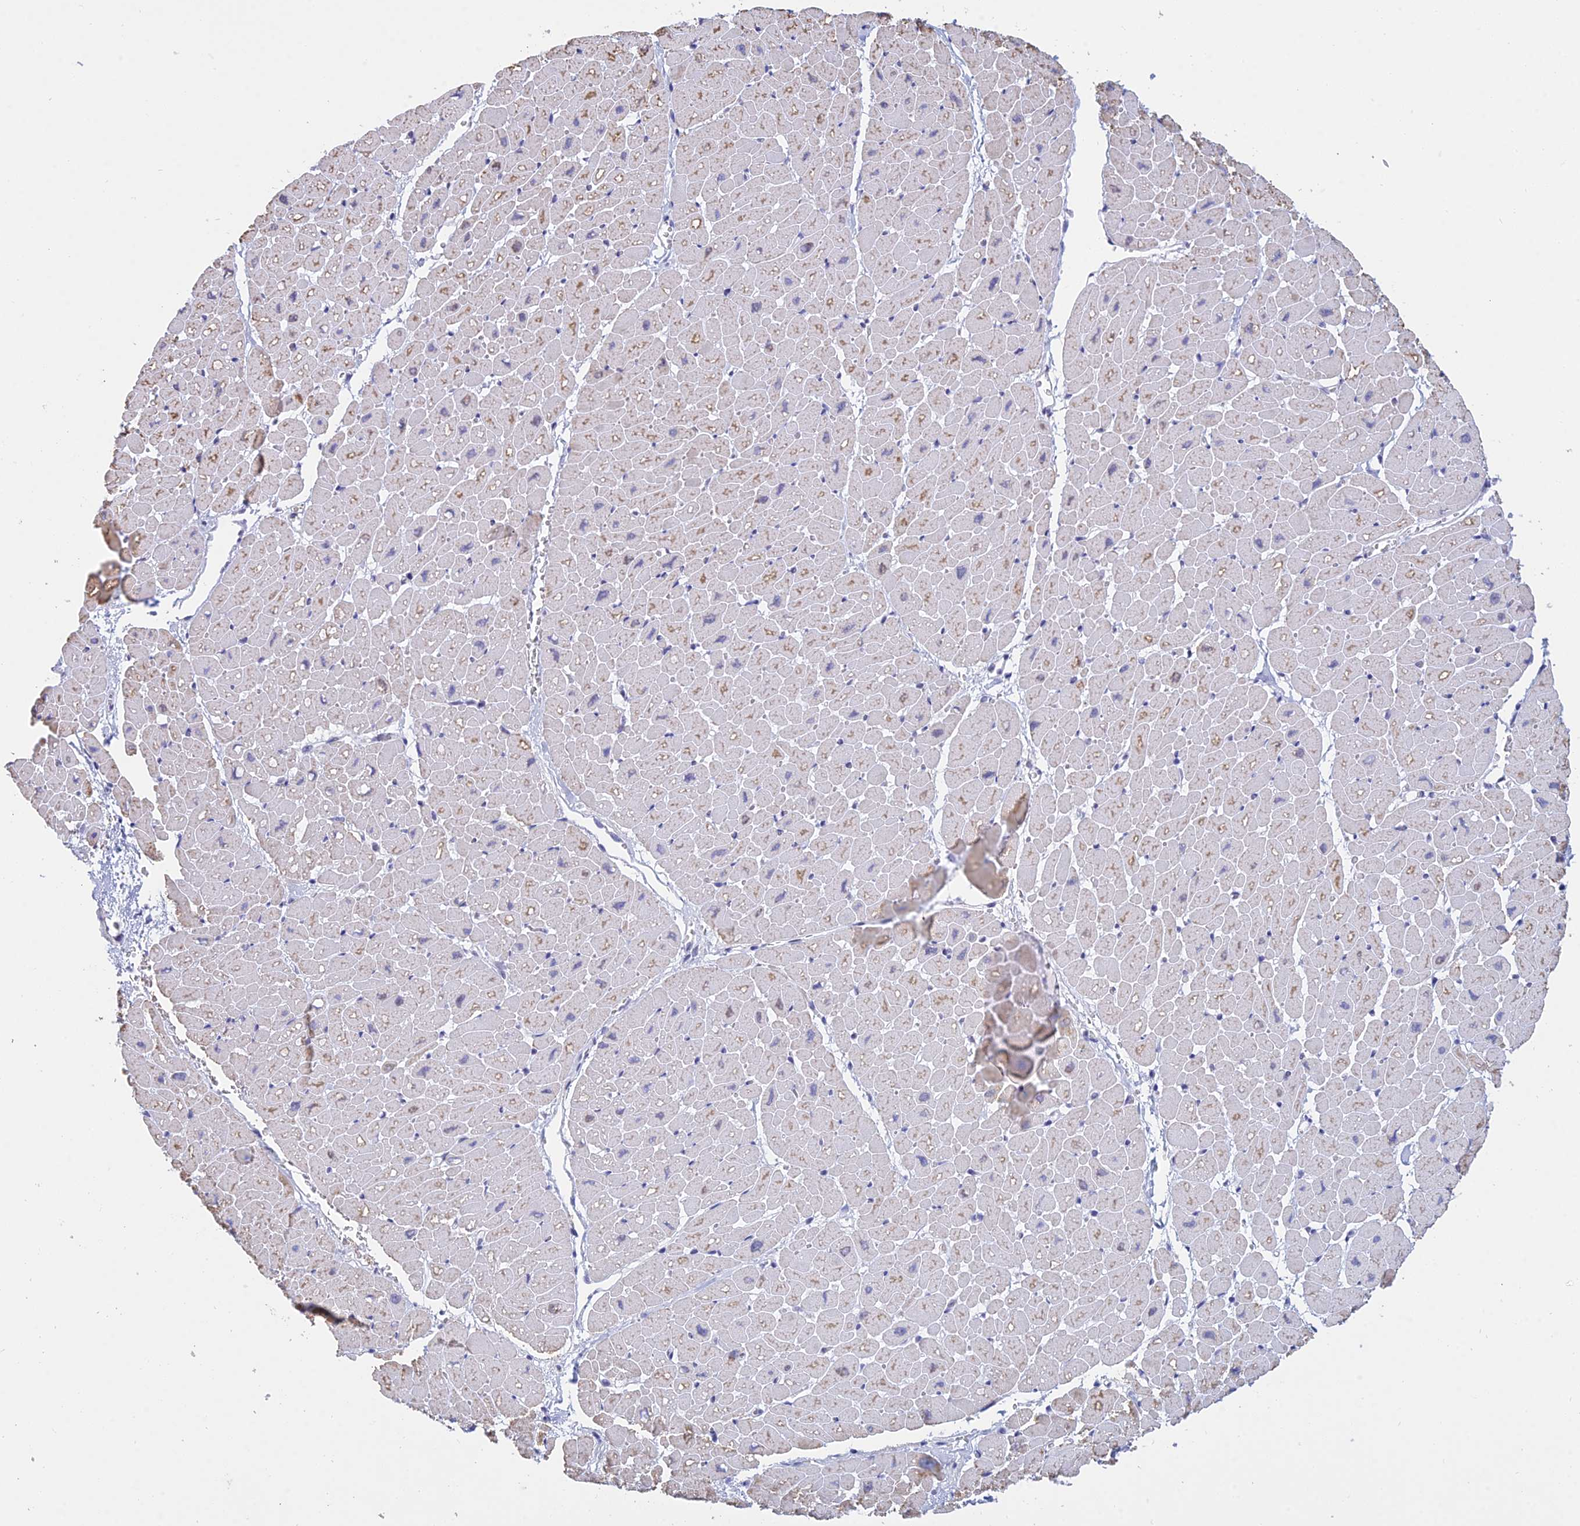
{"staining": {"intensity": "weak", "quantity": "<25%", "location": "cytoplasmic/membranous"}, "tissue": "heart muscle", "cell_type": "Cardiomyocytes", "image_type": "normal", "snomed": [{"axis": "morphology", "description": "Normal tissue, NOS"}, {"axis": "topography", "description": "Heart"}], "caption": "The IHC image has no significant expression in cardiomyocytes of heart muscle.", "gene": "KLF14", "patient": {"sex": "male", "age": 45}}